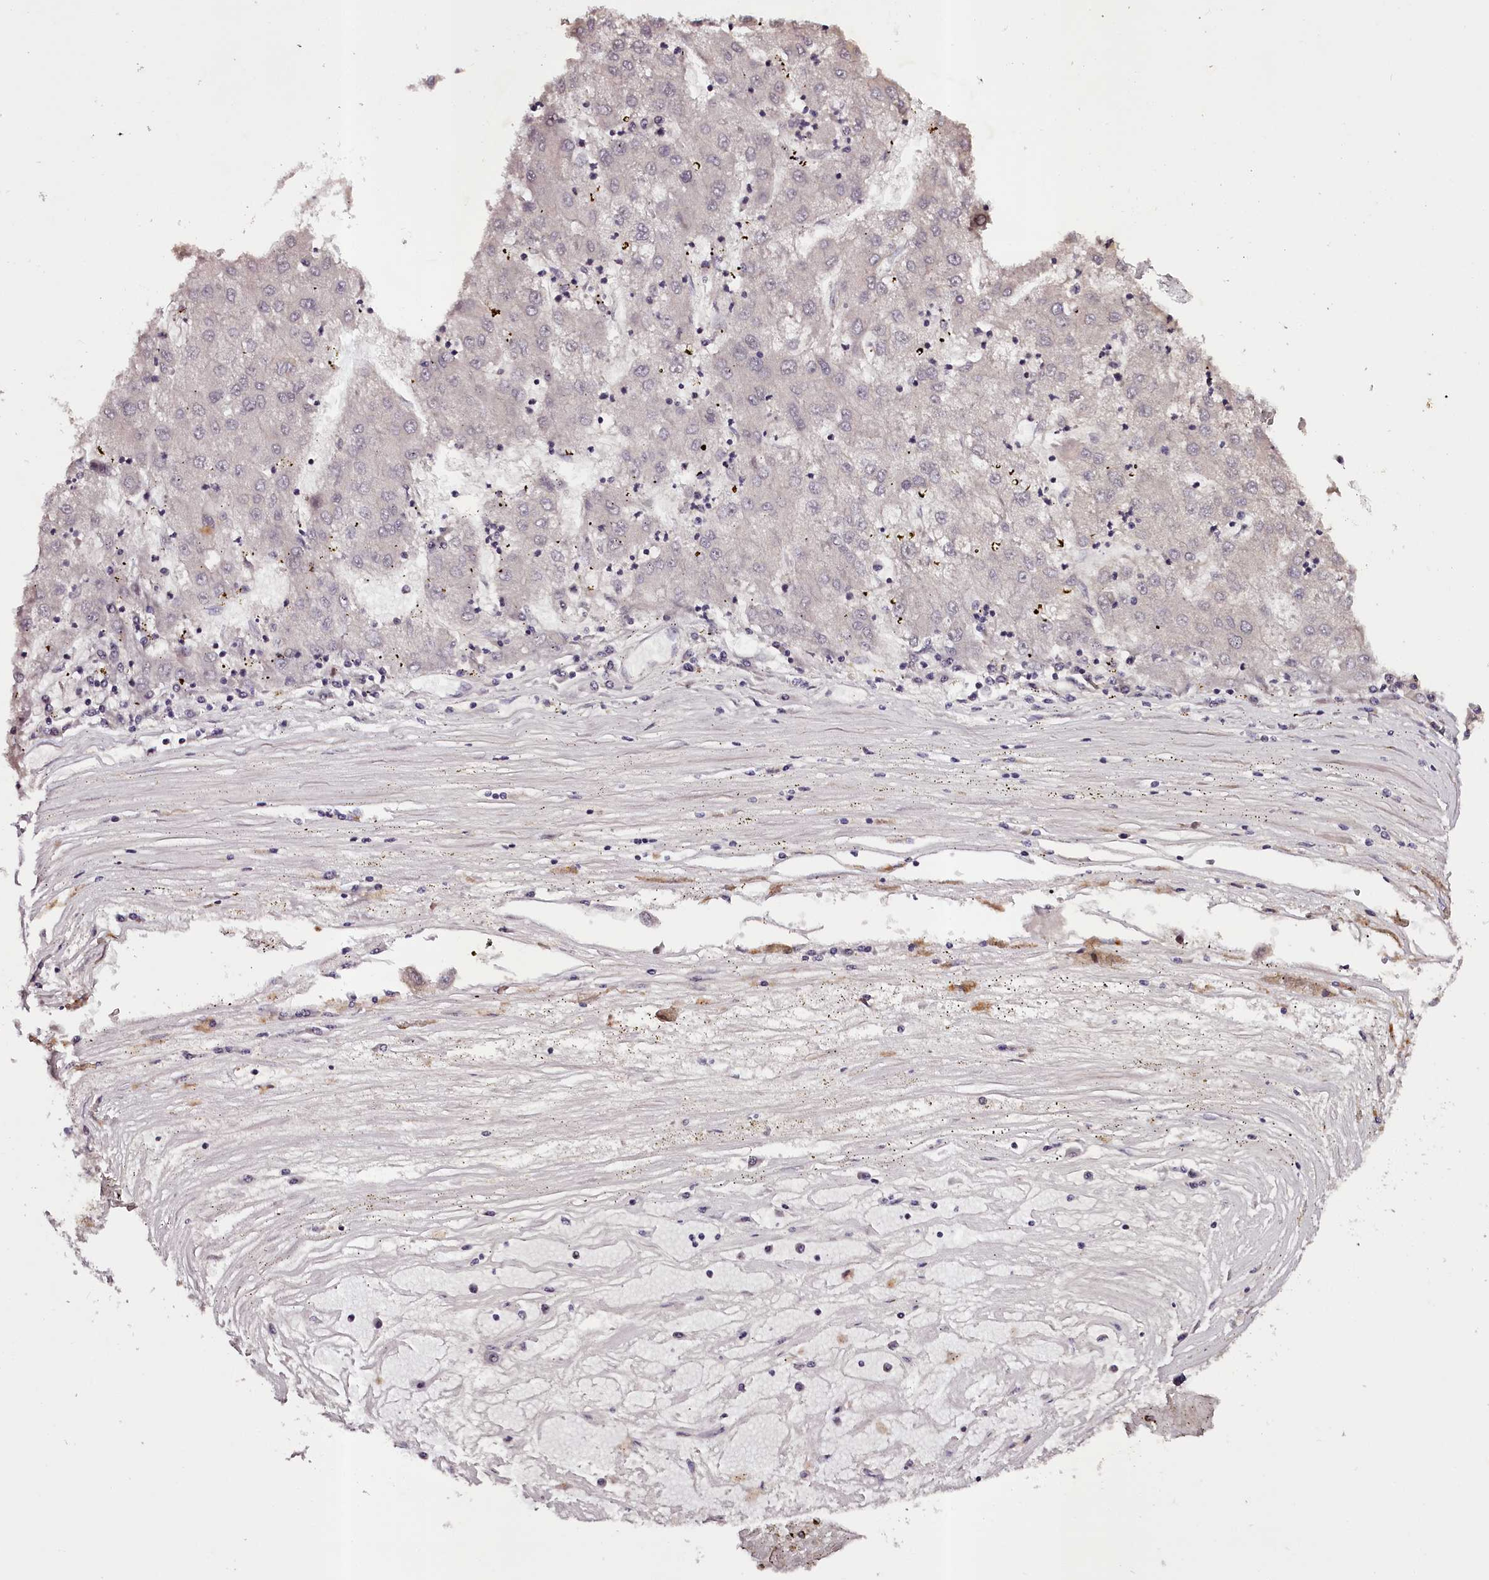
{"staining": {"intensity": "negative", "quantity": "none", "location": "none"}, "tissue": "liver cancer", "cell_type": "Tumor cells", "image_type": "cancer", "snomed": [{"axis": "morphology", "description": "Carcinoma, Hepatocellular, NOS"}, {"axis": "topography", "description": "Liver"}], "caption": "Tumor cells show no significant protein expression in liver cancer (hepatocellular carcinoma). (Immunohistochemistry, brightfield microscopy, high magnification).", "gene": "MAML3", "patient": {"sex": "male", "age": 72}}